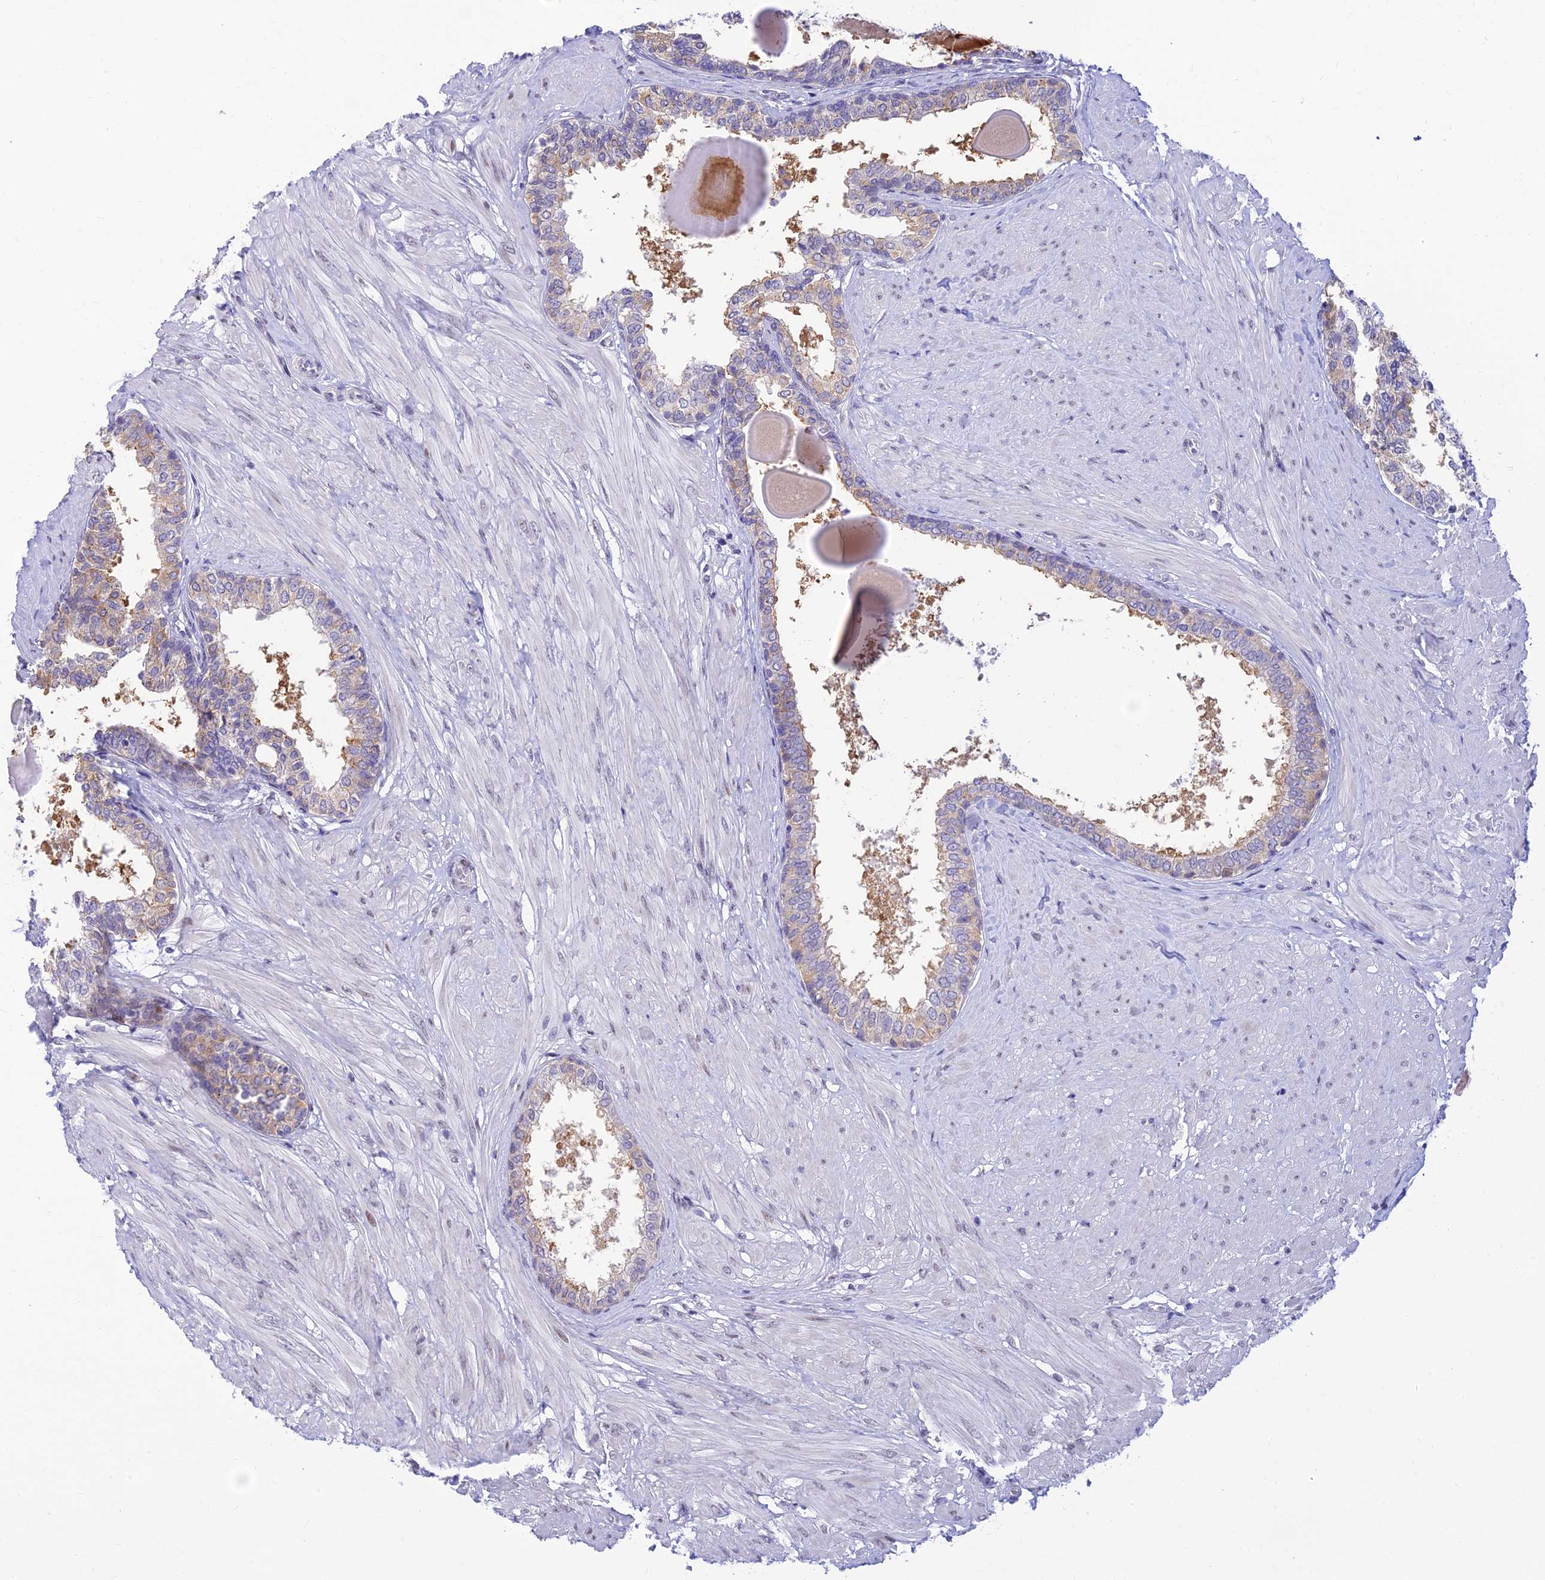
{"staining": {"intensity": "moderate", "quantity": "25%-75%", "location": "cytoplasmic/membranous"}, "tissue": "prostate", "cell_type": "Glandular cells", "image_type": "normal", "snomed": [{"axis": "morphology", "description": "Normal tissue, NOS"}, {"axis": "topography", "description": "Prostate"}], "caption": "Human prostate stained with a brown dye reveals moderate cytoplasmic/membranous positive positivity in approximately 25%-75% of glandular cells.", "gene": "INKA1", "patient": {"sex": "male", "age": 48}}